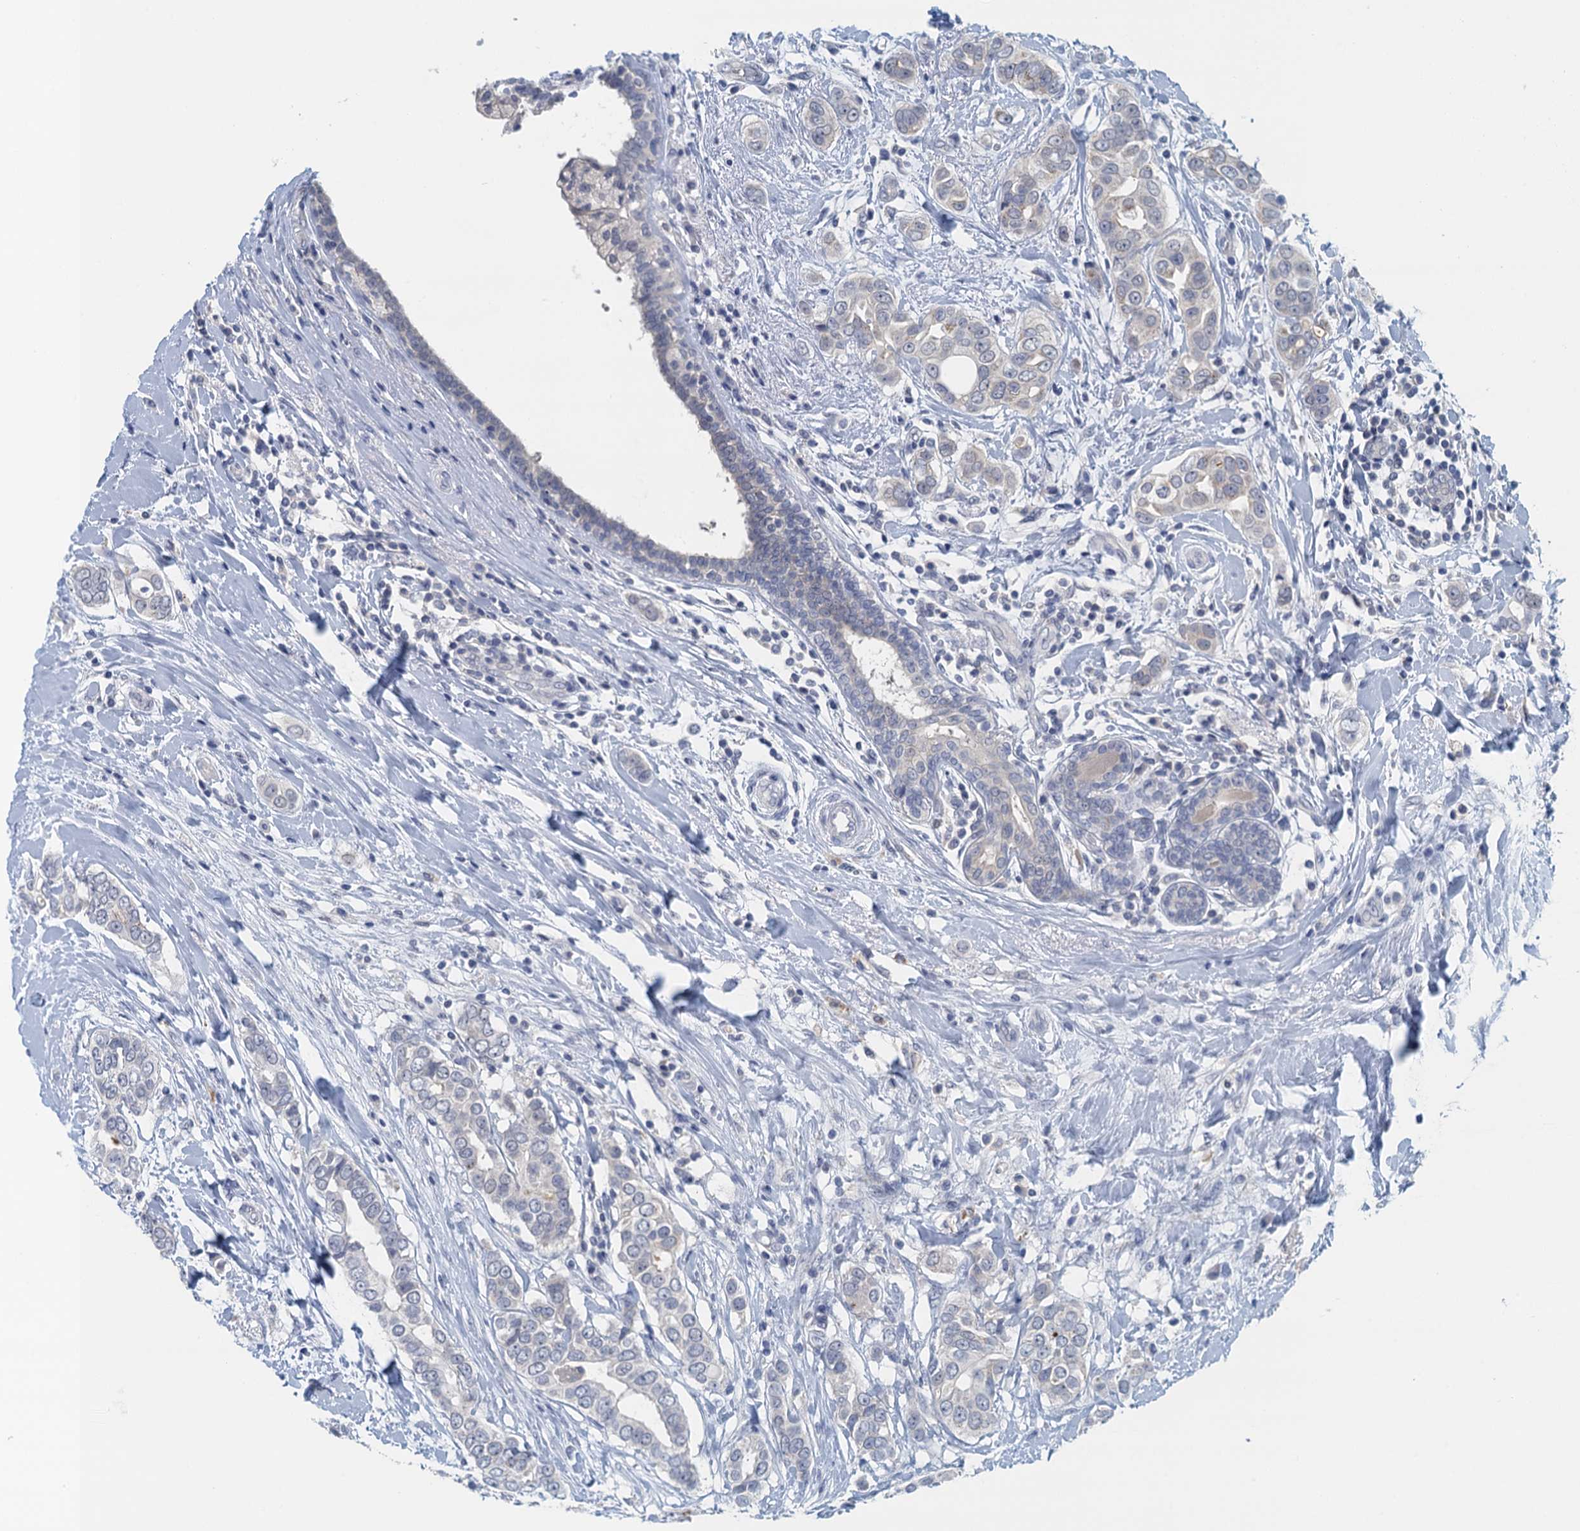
{"staining": {"intensity": "negative", "quantity": "none", "location": "none"}, "tissue": "breast cancer", "cell_type": "Tumor cells", "image_type": "cancer", "snomed": [{"axis": "morphology", "description": "Lobular carcinoma"}, {"axis": "topography", "description": "Breast"}], "caption": "Tumor cells are negative for protein expression in human breast cancer.", "gene": "NUBP2", "patient": {"sex": "female", "age": 51}}